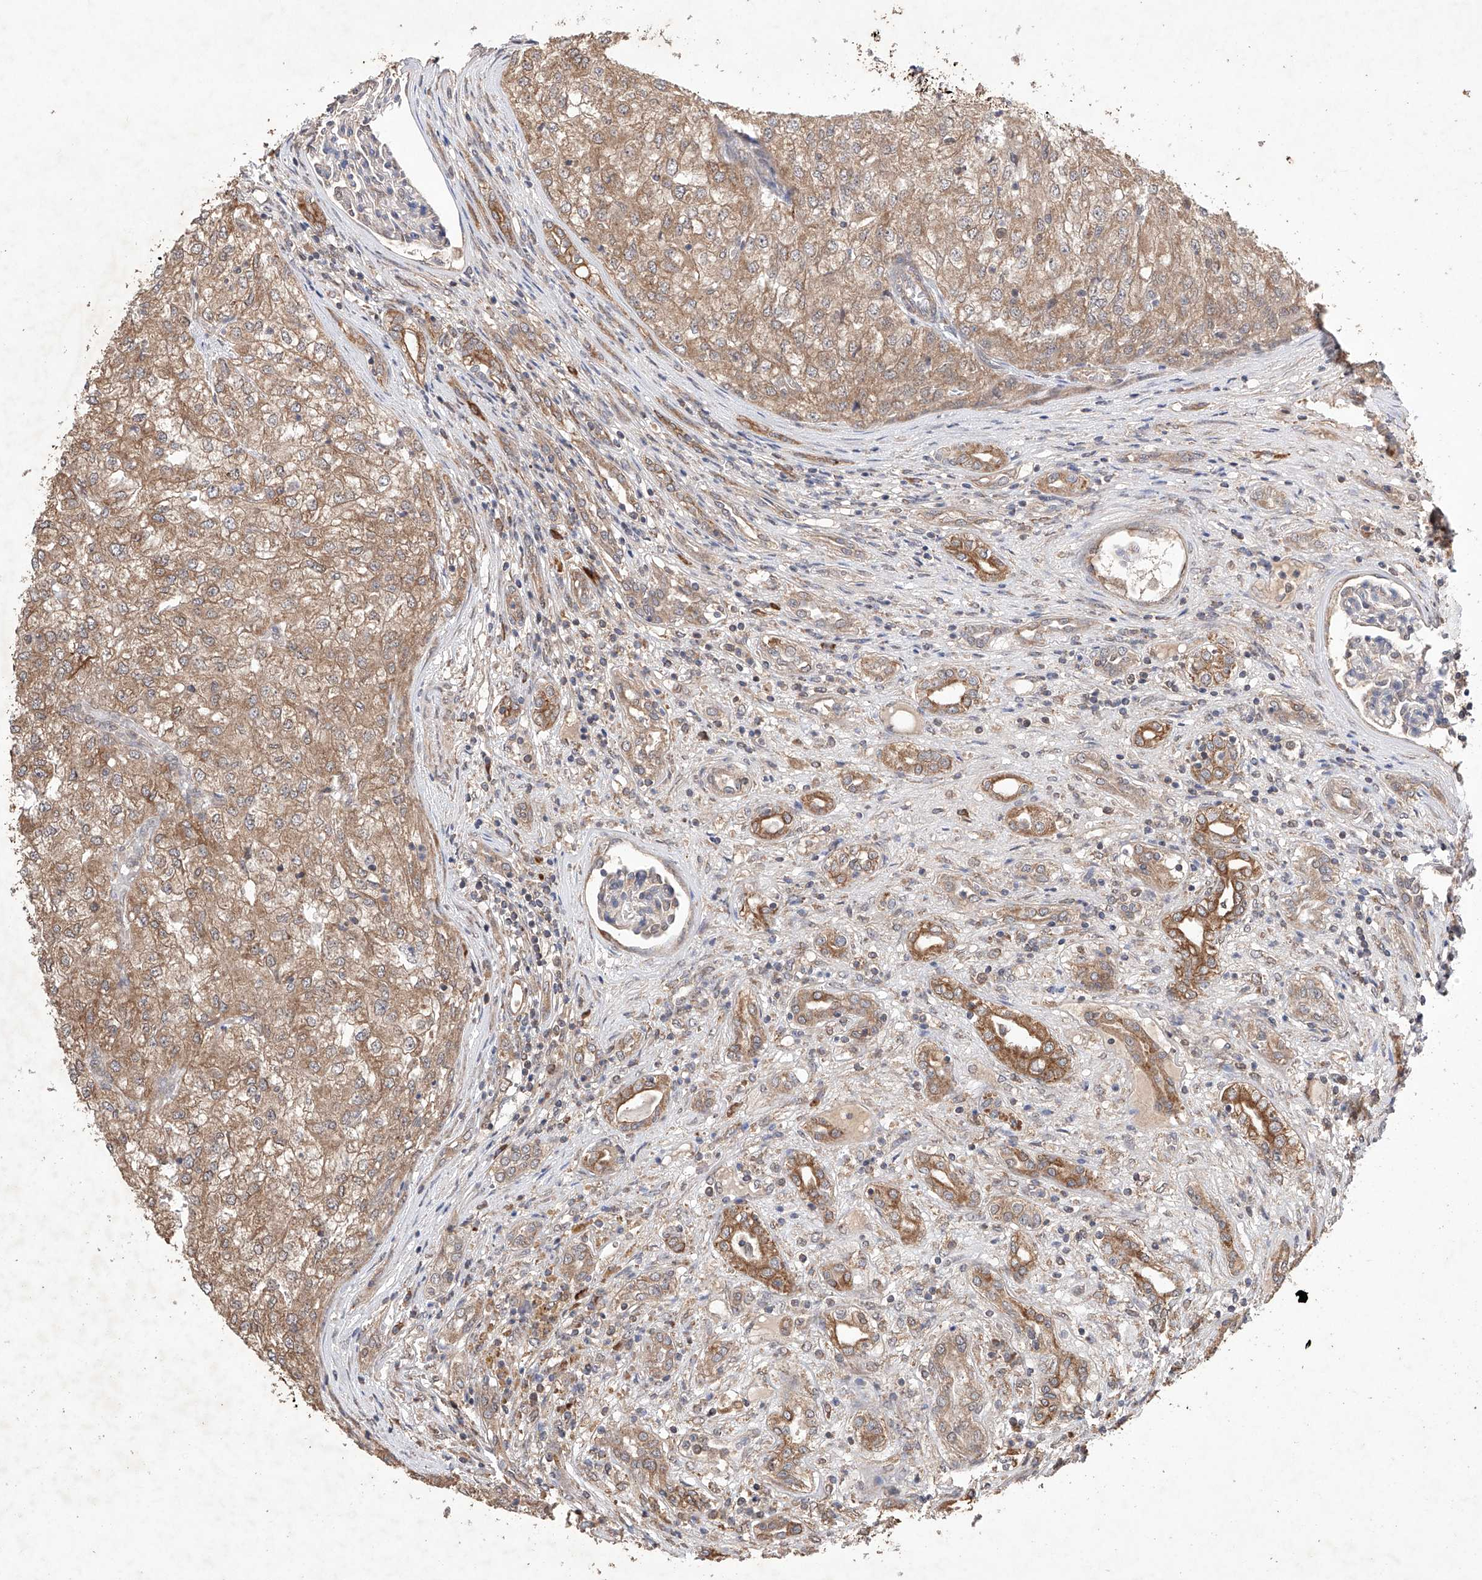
{"staining": {"intensity": "moderate", "quantity": ">75%", "location": "cytoplasmic/membranous"}, "tissue": "renal cancer", "cell_type": "Tumor cells", "image_type": "cancer", "snomed": [{"axis": "morphology", "description": "Adenocarcinoma, NOS"}, {"axis": "topography", "description": "Kidney"}], "caption": "An IHC histopathology image of neoplastic tissue is shown. Protein staining in brown labels moderate cytoplasmic/membranous positivity in adenocarcinoma (renal) within tumor cells. (Stains: DAB in brown, nuclei in blue, Microscopy: brightfield microscopy at high magnification).", "gene": "LURAP1", "patient": {"sex": "female", "age": 54}}